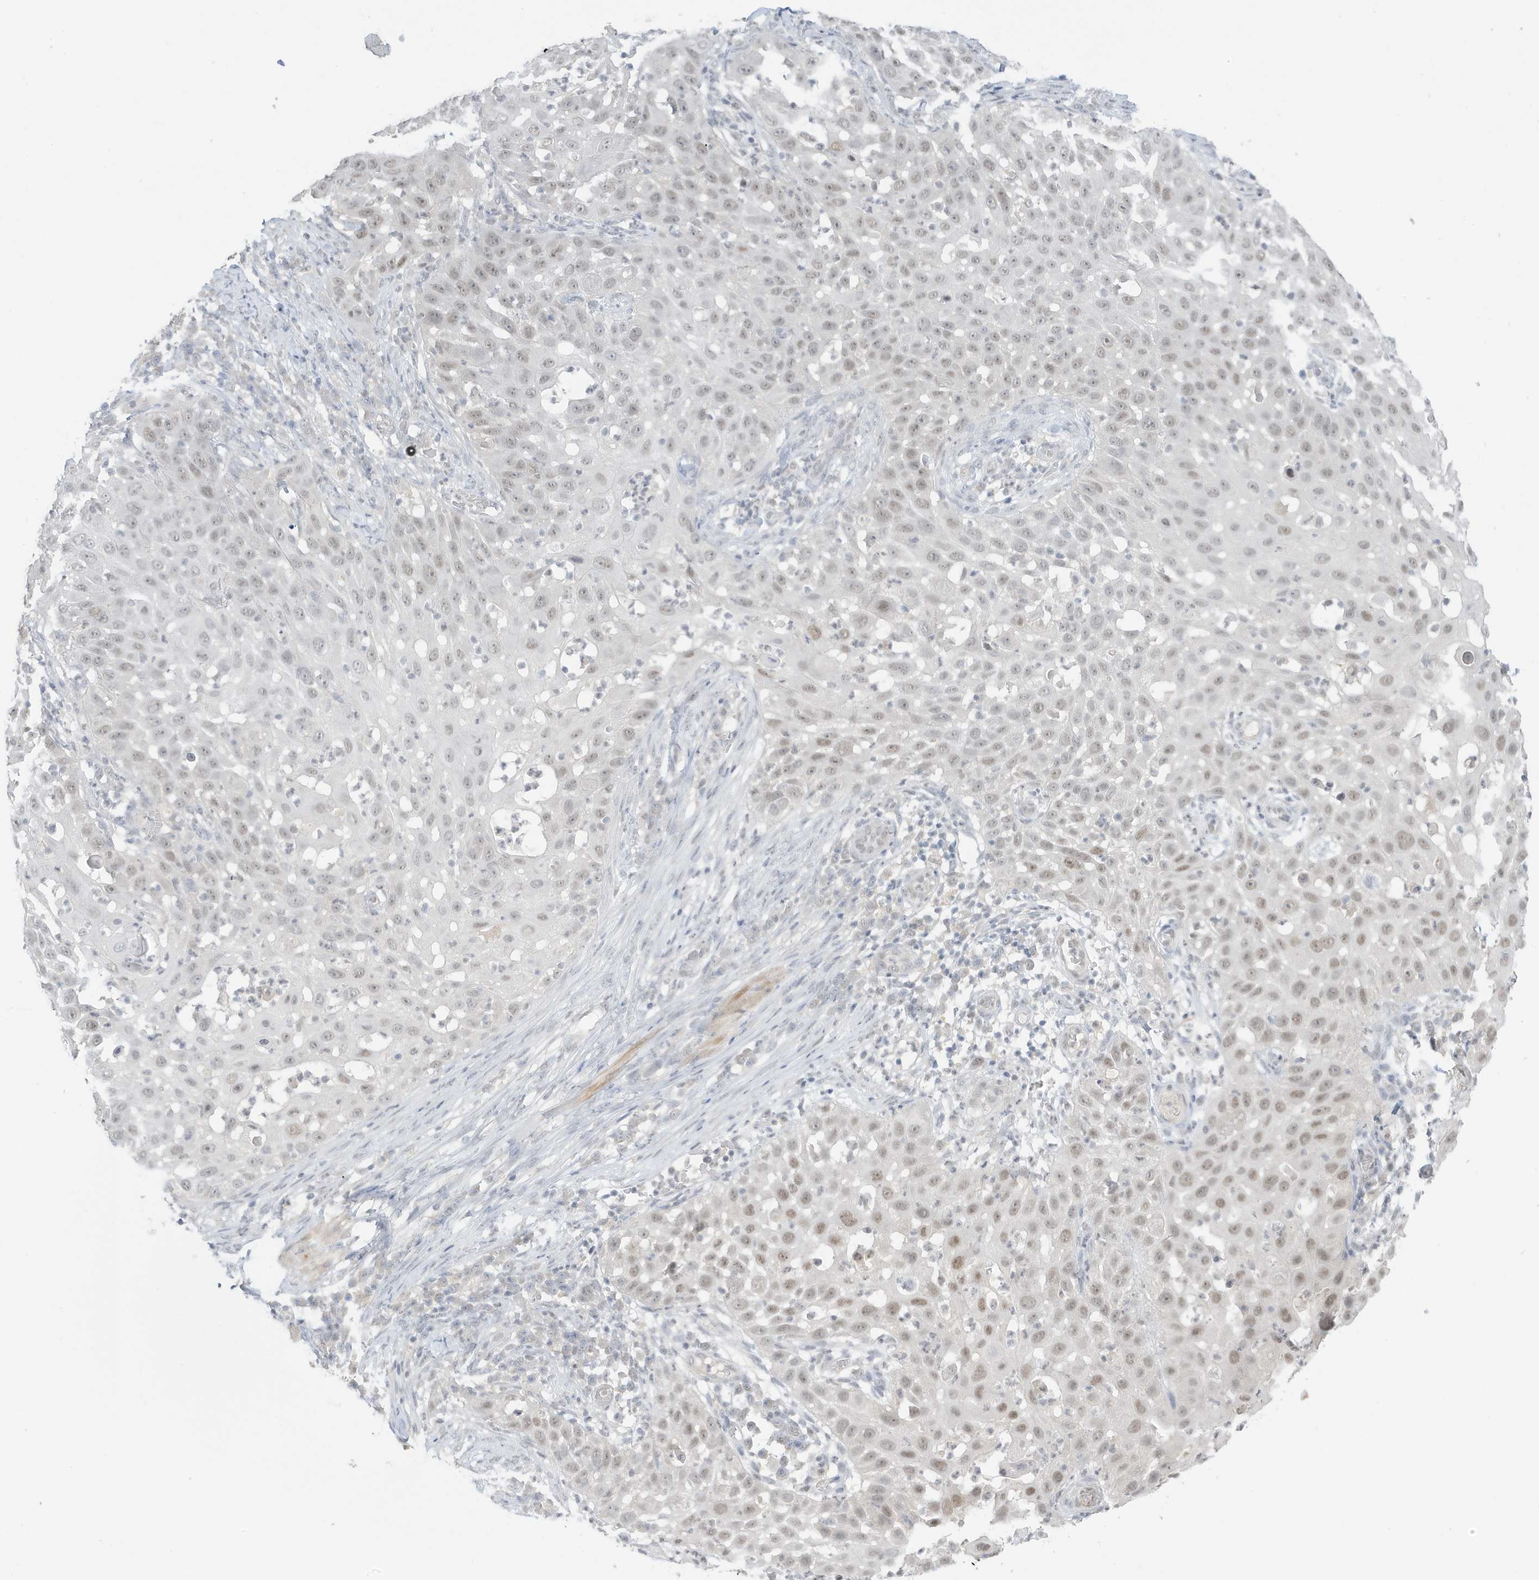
{"staining": {"intensity": "weak", "quantity": "25%-75%", "location": "nuclear"}, "tissue": "skin cancer", "cell_type": "Tumor cells", "image_type": "cancer", "snomed": [{"axis": "morphology", "description": "Squamous cell carcinoma, NOS"}, {"axis": "topography", "description": "Skin"}], "caption": "Immunohistochemistry (IHC) image of human skin cancer (squamous cell carcinoma) stained for a protein (brown), which displays low levels of weak nuclear expression in about 25%-75% of tumor cells.", "gene": "MSL3", "patient": {"sex": "female", "age": 44}}